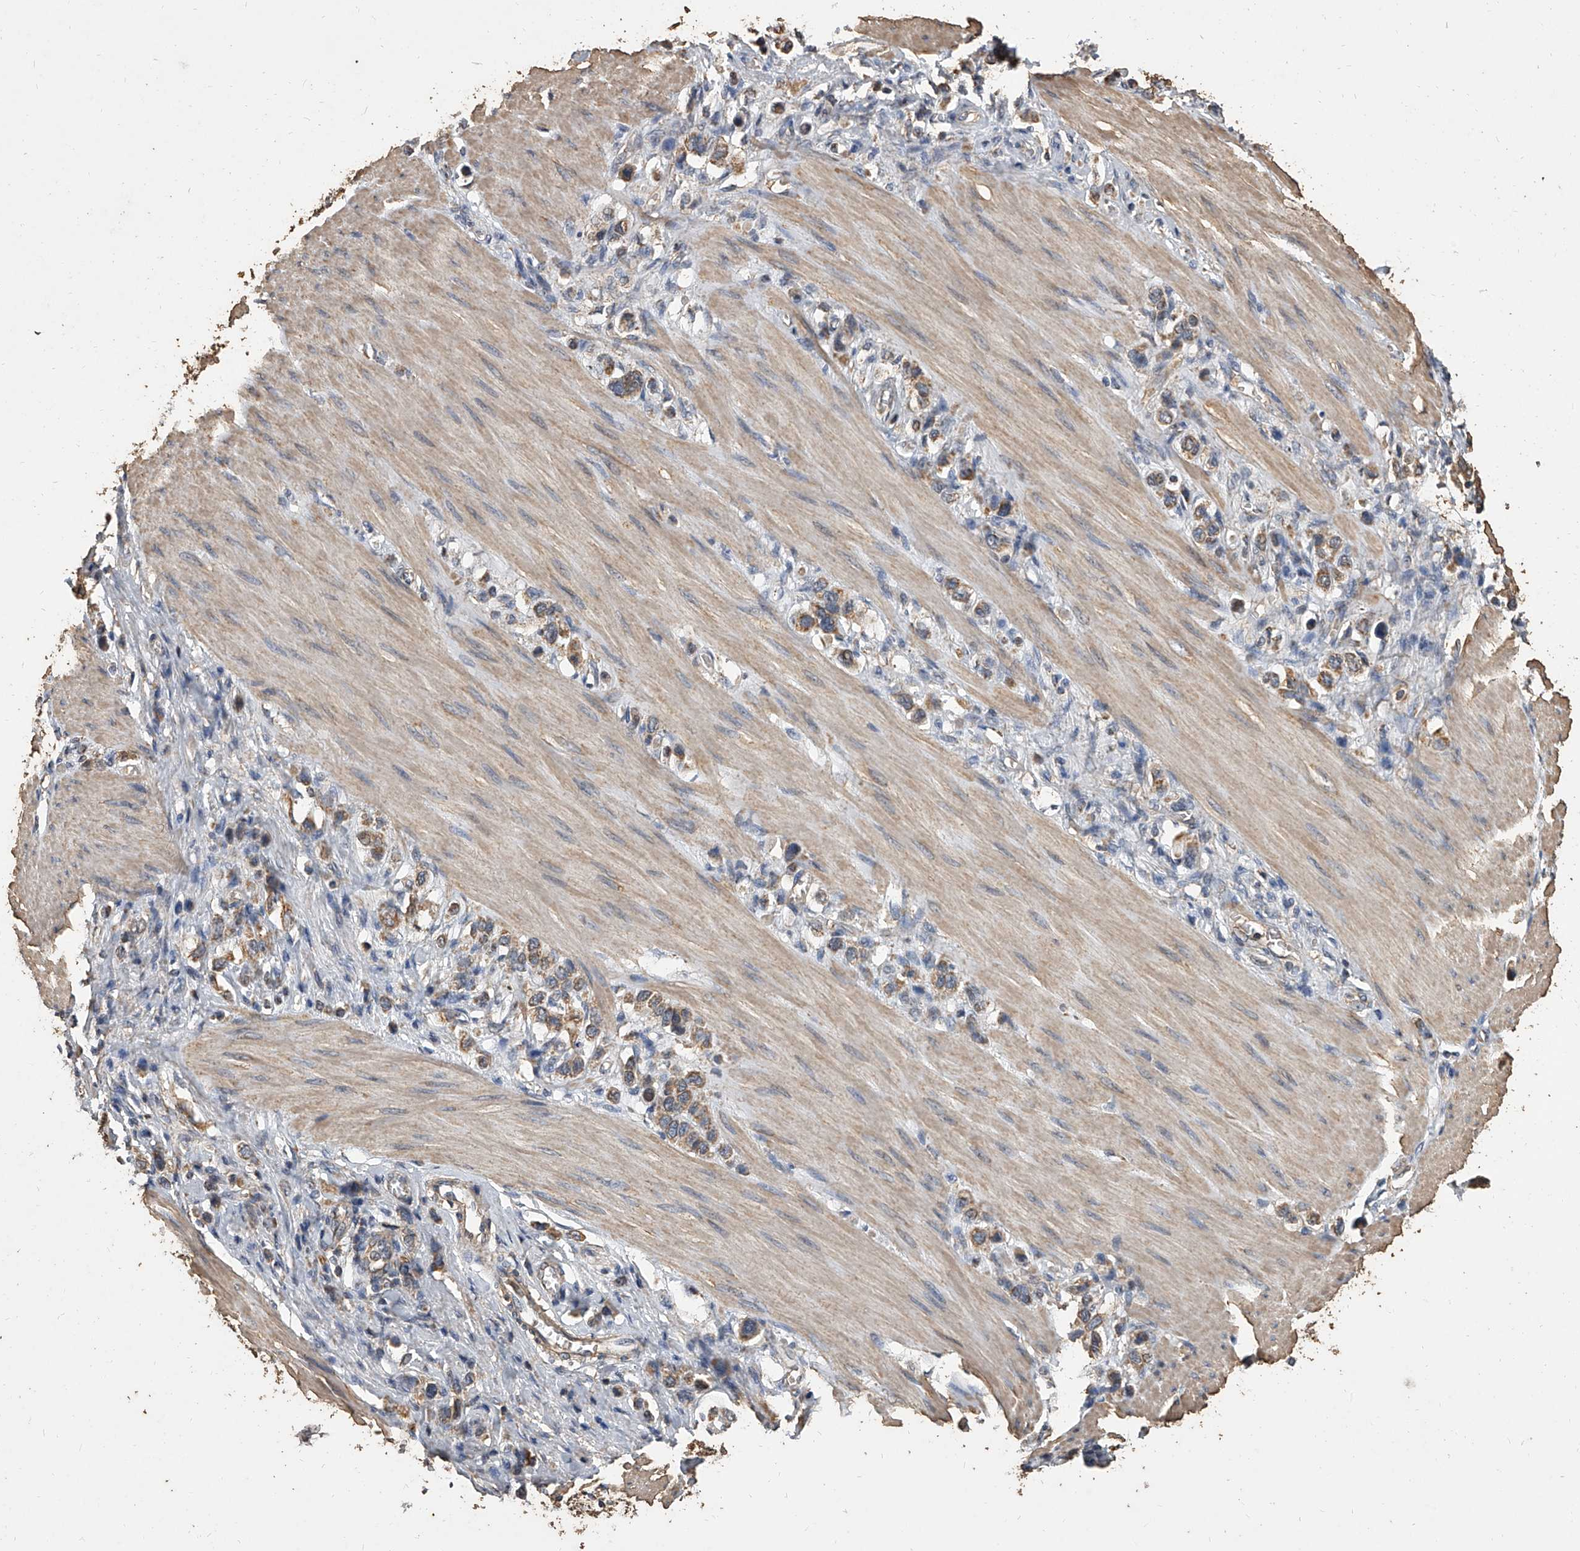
{"staining": {"intensity": "moderate", "quantity": ">75%", "location": "cytoplasmic/membranous"}, "tissue": "stomach cancer", "cell_type": "Tumor cells", "image_type": "cancer", "snomed": [{"axis": "morphology", "description": "Adenocarcinoma, NOS"}, {"axis": "topography", "description": "Stomach"}], "caption": "Immunohistochemistry (IHC) staining of stomach cancer (adenocarcinoma), which shows medium levels of moderate cytoplasmic/membranous positivity in about >75% of tumor cells indicating moderate cytoplasmic/membranous protein expression. The staining was performed using DAB (3,3'-diaminobenzidine) (brown) for protein detection and nuclei were counterstained in hematoxylin (blue).", "gene": "MRPL28", "patient": {"sex": "female", "age": 65}}